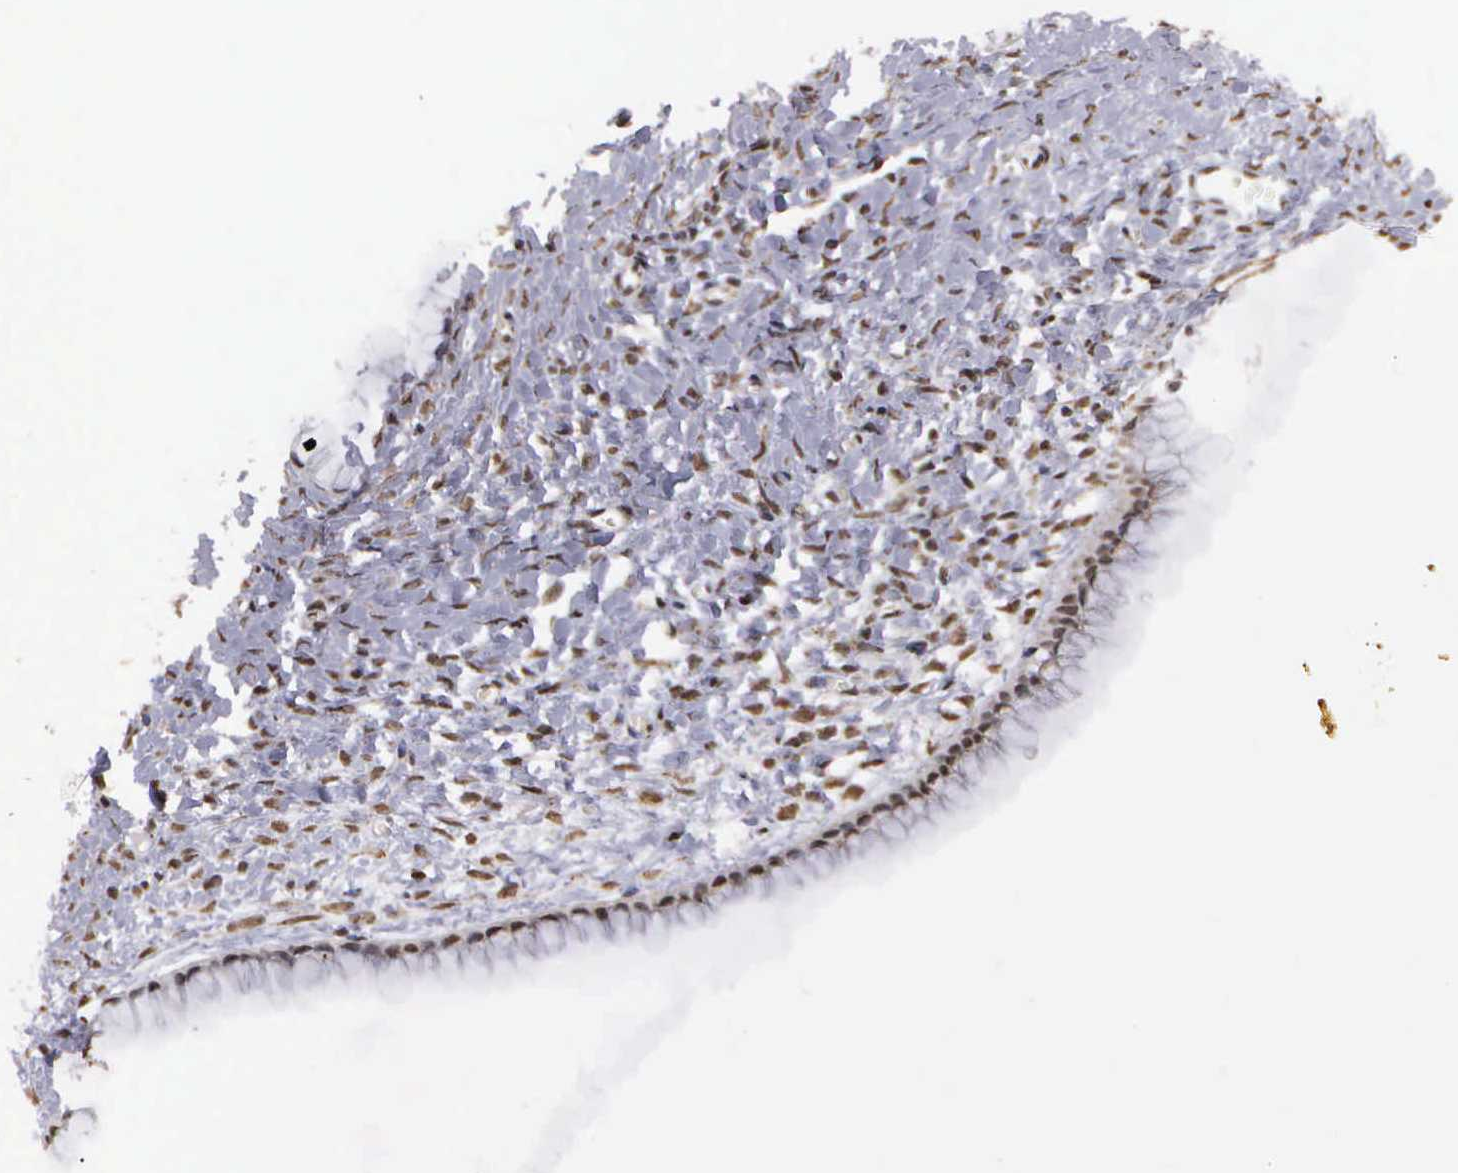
{"staining": {"intensity": "moderate", "quantity": ">75%", "location": "nuclear"}, "tissue": "ovarian cancer", "cell_type": "Tumor cells", "image_type": "cancer", "snomed": [{"axis": "morphology", "description": "Cystadenocarcinoma, mucinous, NOS"}, {"axis": "topography", "description": "Ovary"}], "caption": "There is medium levels of moderate nuclear expression in tumor cells of ovarian cancer (mucinous cystadenocarcinoma), as demonstrated by immunohistochemical staining (brown color).", "gene": "GTF2A1", "patient": {"sex": "female", "age": 25}}